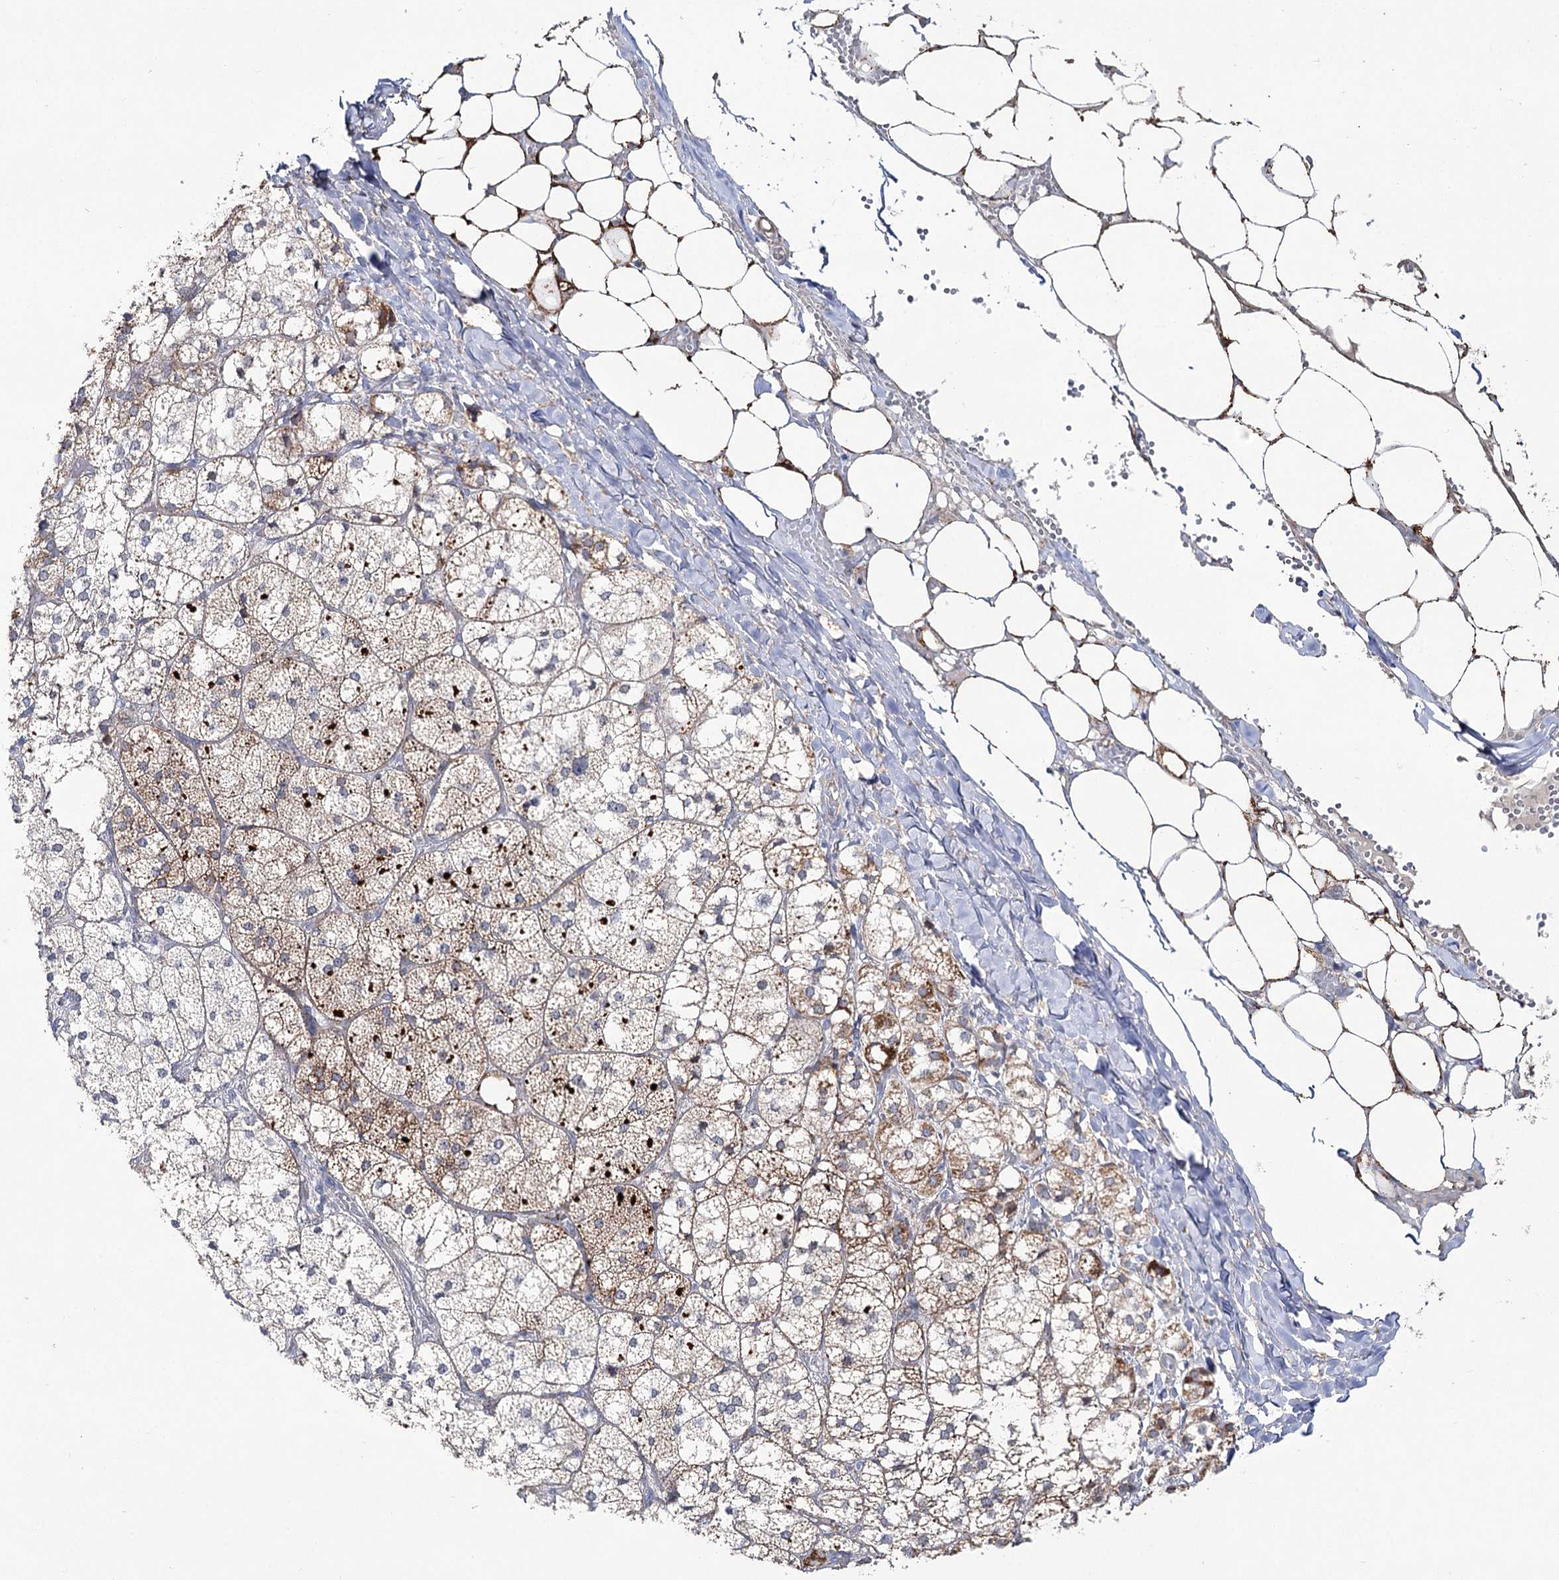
{"staining": {"intensity": "strong", "quantity": "25%-75%", "location": "cytoplasmic/membranous"}, "tissue": "adrenal gland", "cell_type": "Glandular cells", "image_type": "normal", "snomed": [{"axis": "morphology", "description": "Normal tissue, NOS"}, {"axis": "topography", "description": "Adrenal gland"}], "caption": "Glandular cells display high levels of strong cytoplasmic/membranous staining in about 25%-75% of cells in normal human adrenal gland.", "gene": "ECHDC3", "patient": {"sex": "female", "age": 61}}